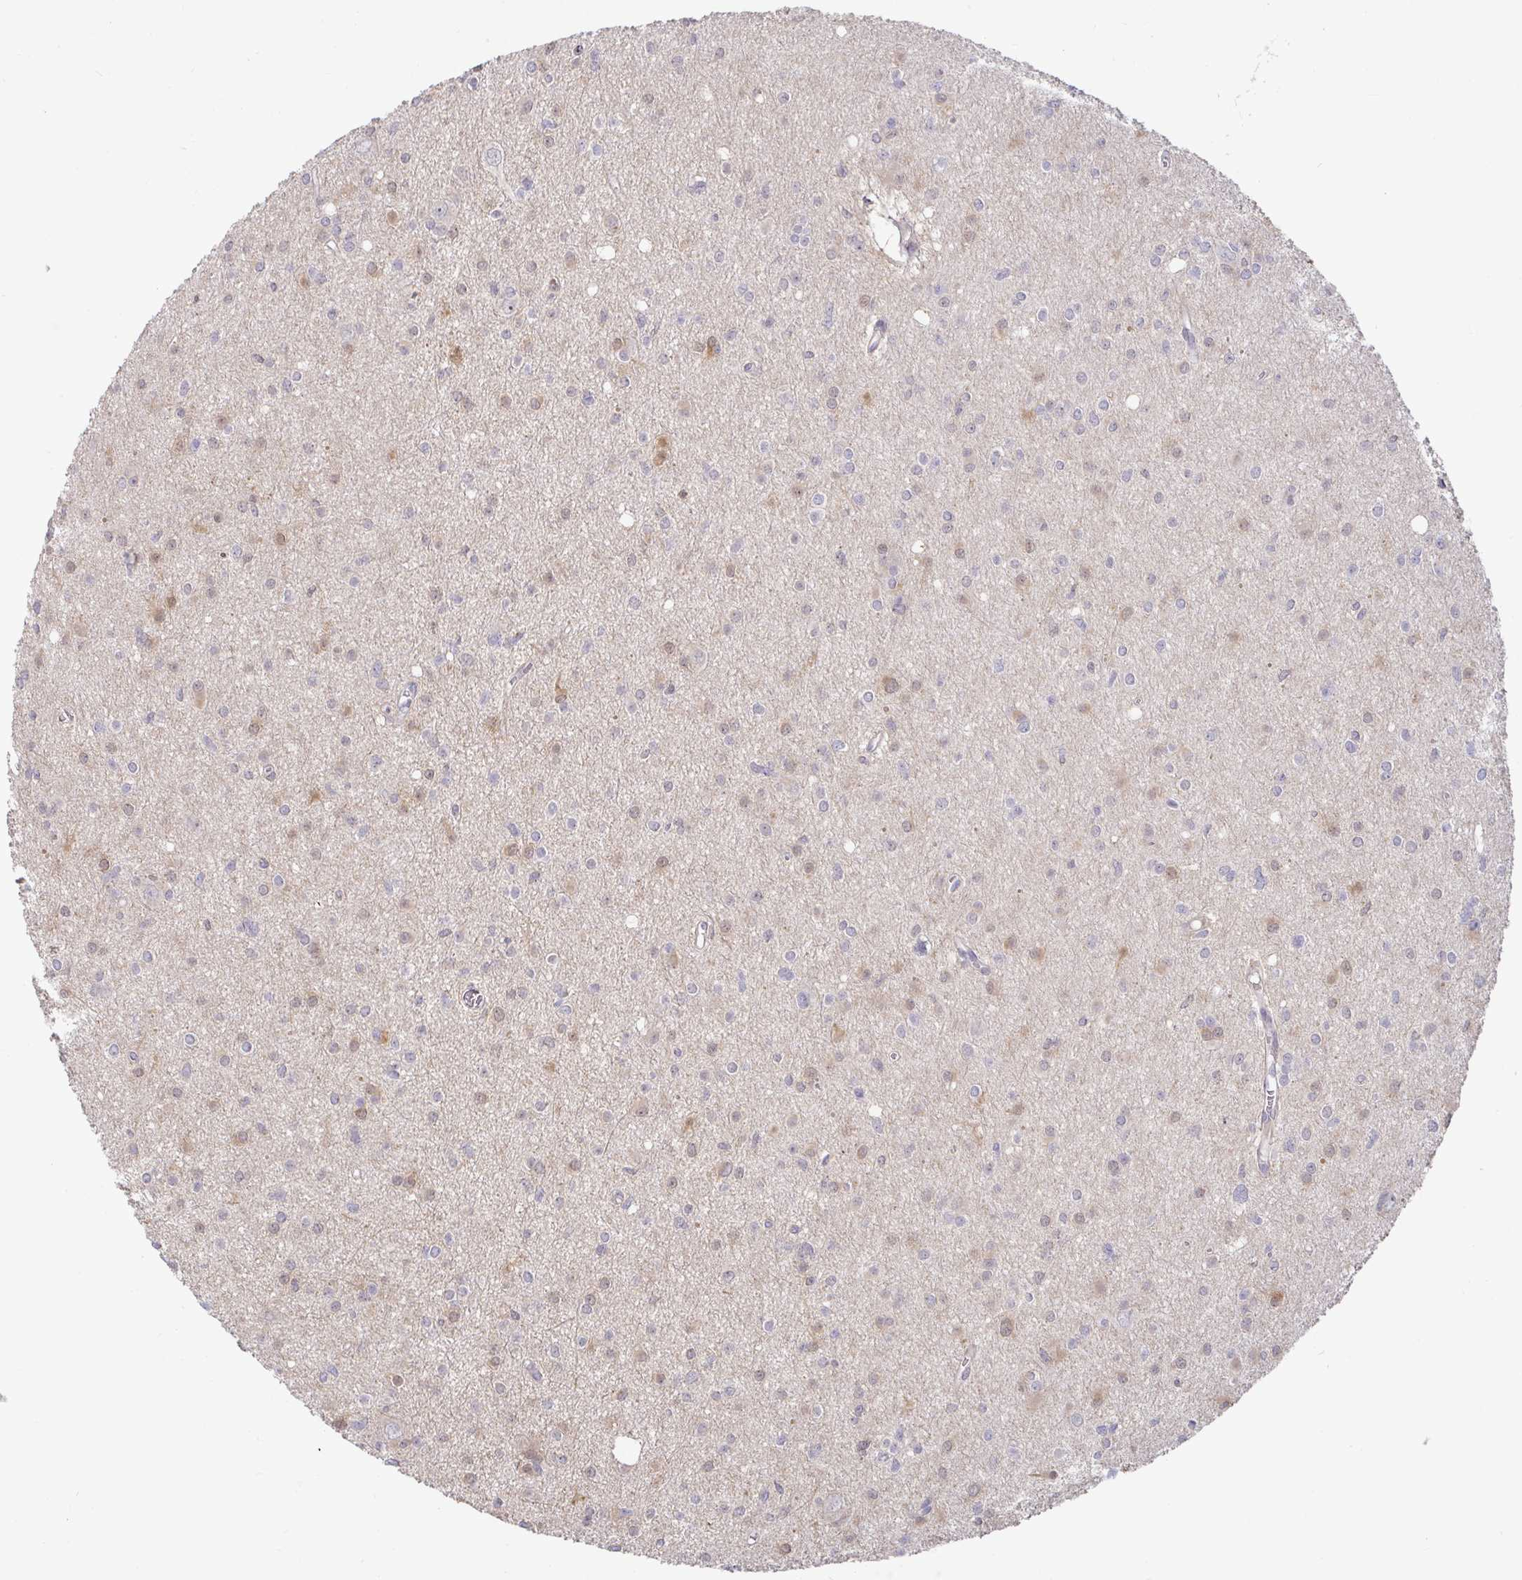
{"staining": {"intensity": "weak", "quantity": "25%-75%", "location": "cytoplasmic/membranous"}, "tissue": "glioma", "cell_type": "Tumor cells", "image_type": "cancer", "snomed": [{"axis": "morphology", "description": "Glioma, malignant, High grade"}, {"axis": "topography", "description": "Brain"}], "caption": "DAB (3,3'-diaminobenzidine) immunohistochemical staining of high-grade glioma (malignant) exhibits weak cytoplasmic/membranous protein positivity in about 25%-75% of tumor cells. (DAB IHC, brown staining for protein, blue staining for nuclei).", "gene": "GSTM1", "patient": {"sex": "male", "age": 23}}